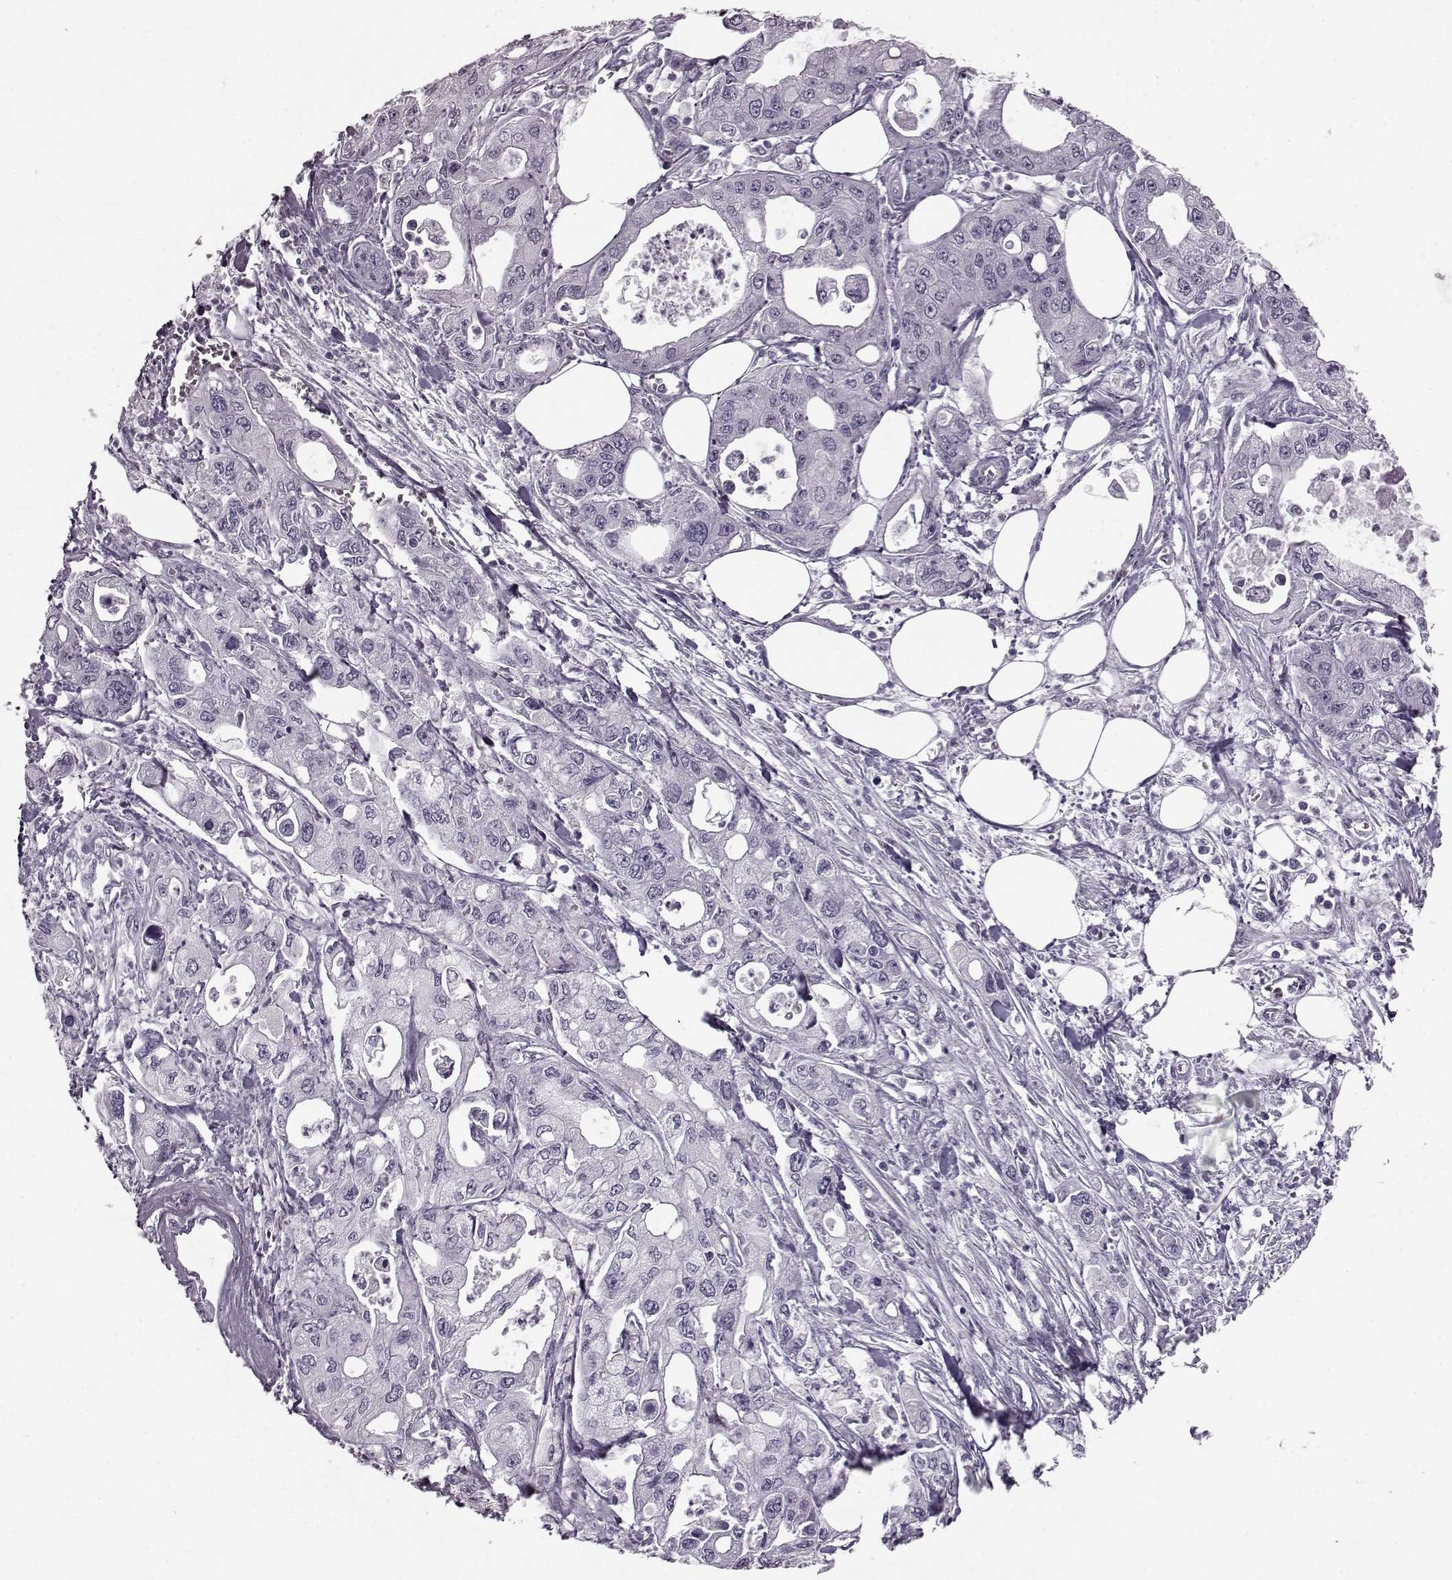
{"staining": {"intensity": "negative", "quantity": "none", "location": "none"}, "tissue": "pancreatic cancer", "cell_type": "Tumor cells", "image_type": "cancer", "snomed": [{"axis": "morphology", "description": "Adenocarcinoma, NOS"}, {"axis": "topography", "description": "Pancreas"}], "caption": "The photomicrograph exhibits no significant positivity in tumor cells of adenocarcinoma (pancreatic). (DAB IHC visualized using brightfield microscopy, high magnification).", "gene": "JSRP1", "patient": {"sex": "male", "age": 70}}